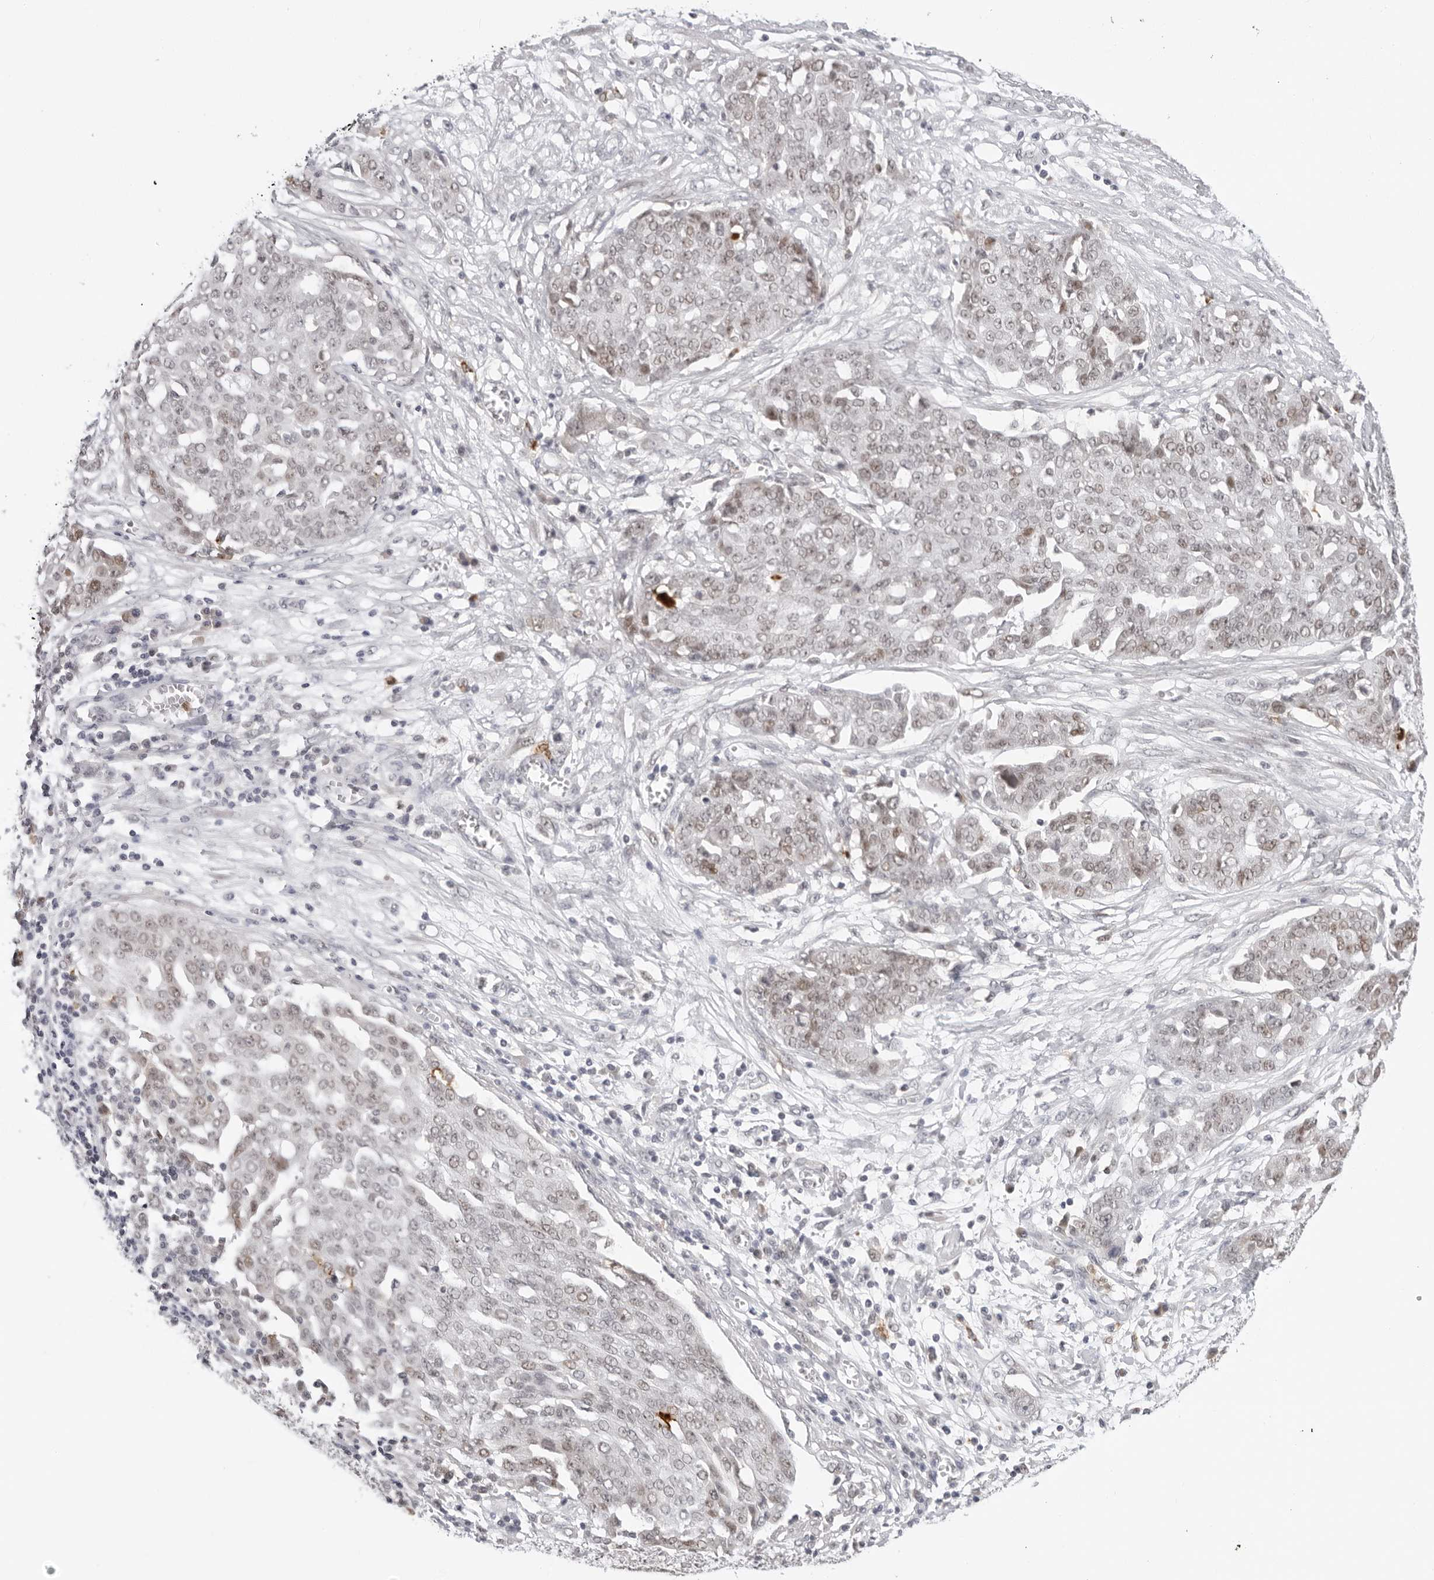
{"staining": {"intensity": "weak", "quantity": ">75%", "location": "nuclear"}, "tissue": "ovarian cancer", "cell_type": "Tumor cells", "image_type": "cancer", "snomed": [{"axis": "morphology", "description": "Cystadenocarcinoma, serous, NOS"}, {"axis": "topography", "description": "Soft tissue"}, {"axis": "topography", "description": "Ovary"}], "caption": "Serous cystadenocarcinoma (ovarian) stained with a protein marker demonstrates weak staining in tumor cells.", "gene": "MSH6", "patient": {"sex": "female", "age": 57}}